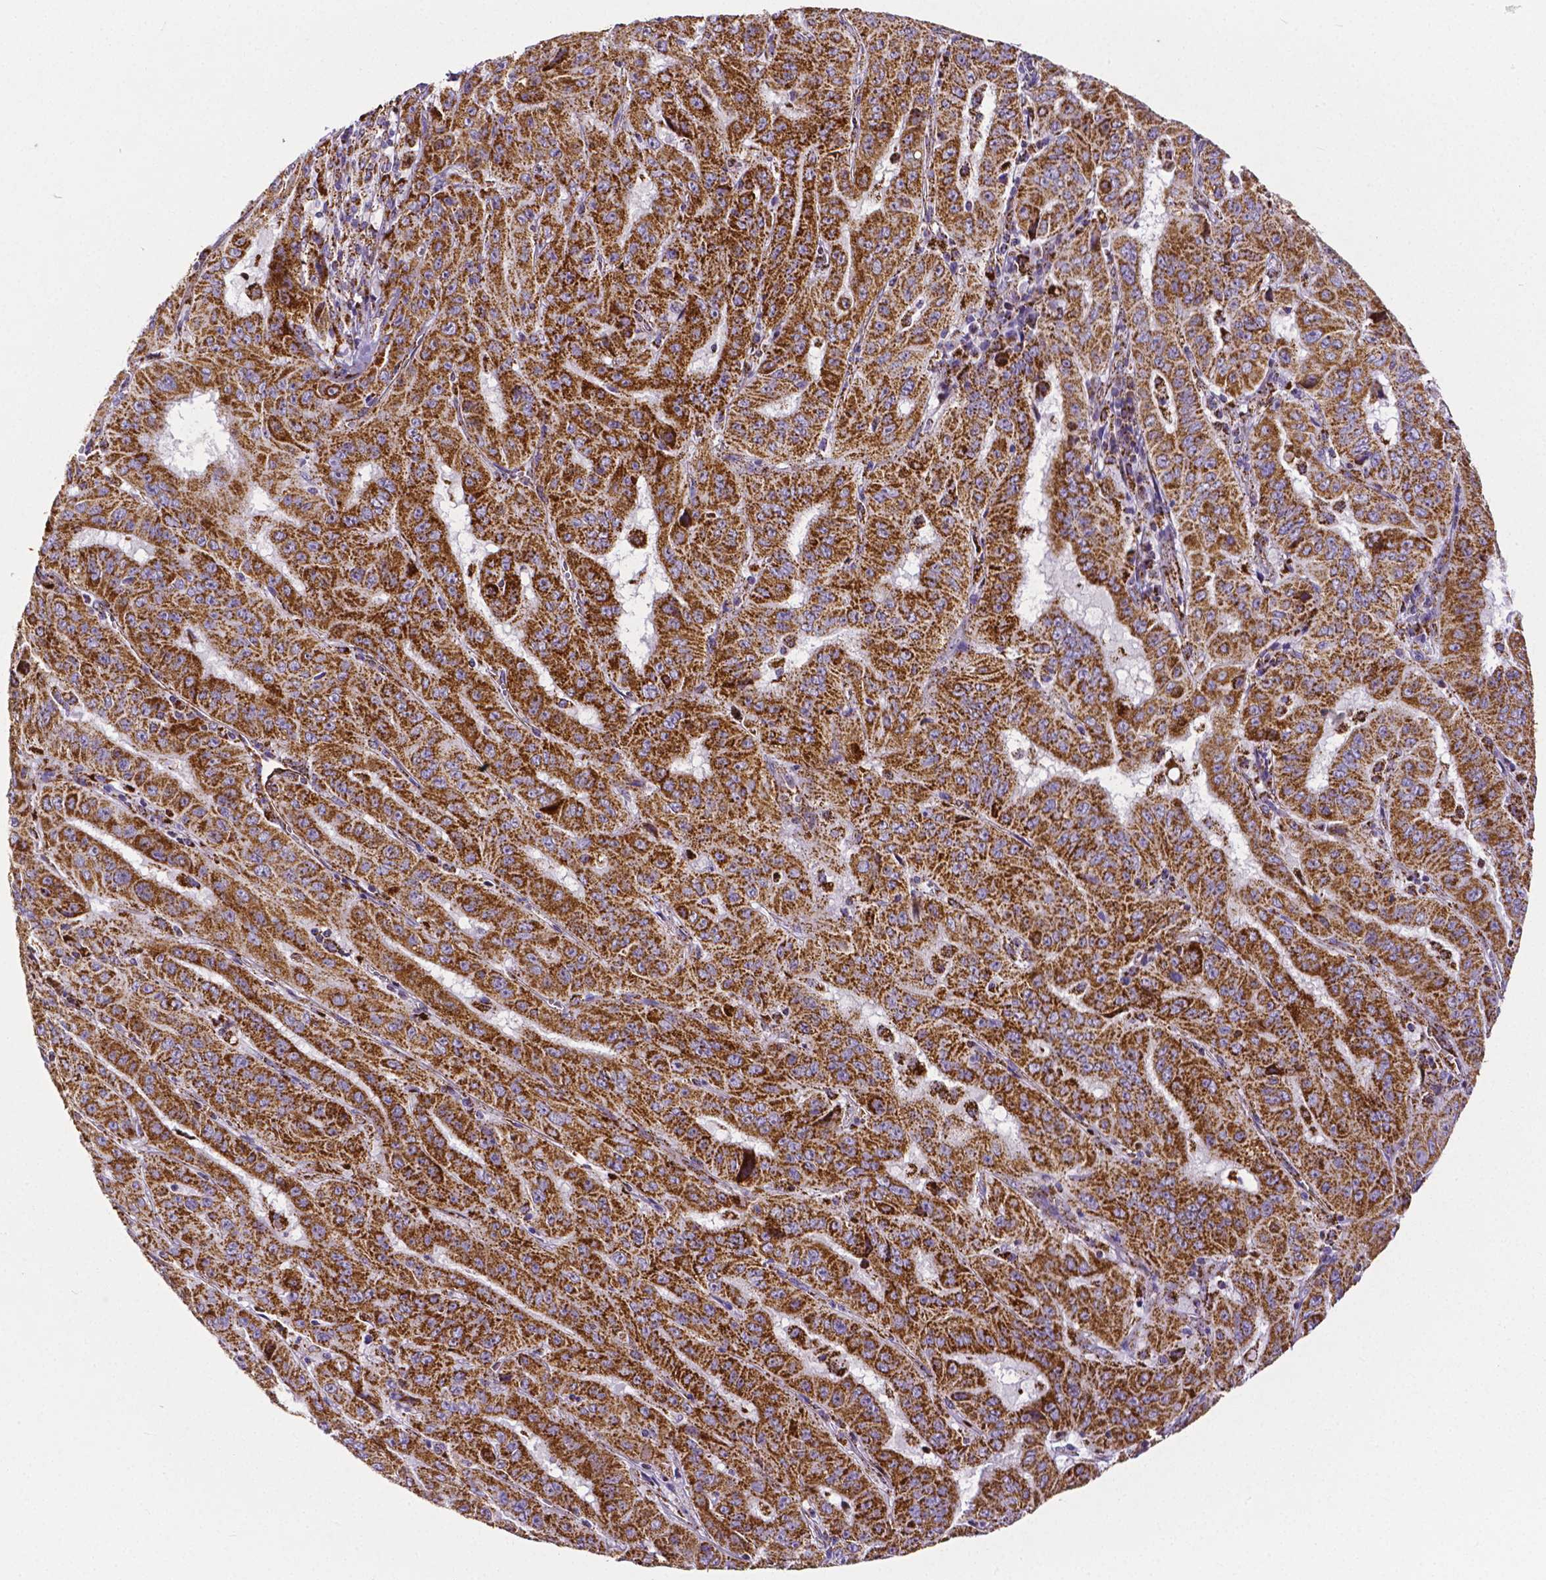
{"staining": {"intensity": "strong", "quantity": ">75%", "location": "cytoplasmic/membranous"}, "tissue": "pancreatic cancer", "cell_type": "Tumor cells", "image_type": "cancer", "snomed": [{"axis": "morphology", "description": "Adenocarcinoma, NOS"}, {"axis": "topography", "description": "Pancreas"}], "caption": "This is a micrograph of IHC staining of pancreatic cancer (adenocarcinoma), which shows strong positivity in the cytoplasmic/membranous of tumor cells.", "gene": "MACC1", "patient": {"sex": "male", "age": 63}}